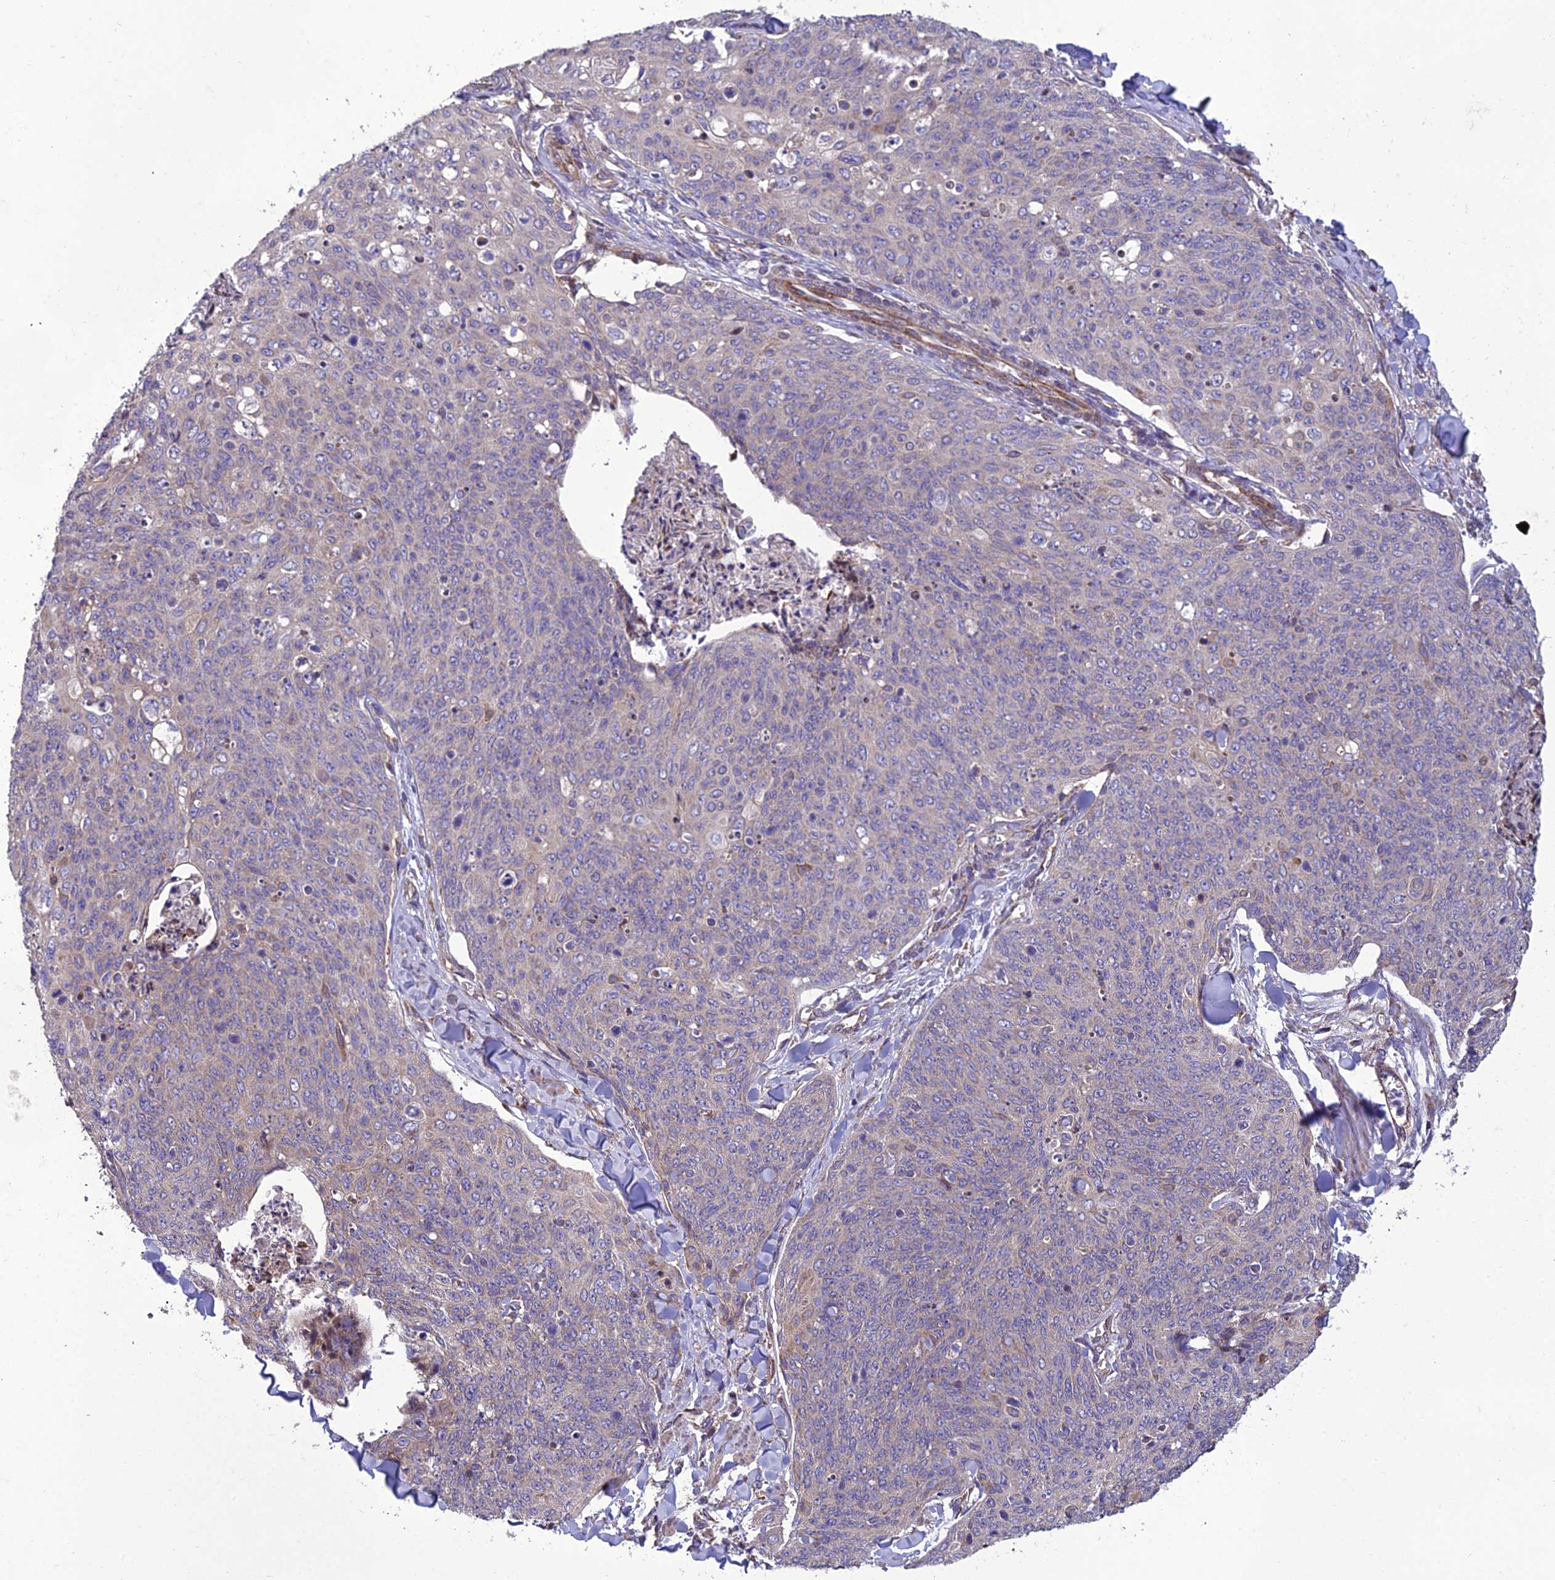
{"staining": {"intensity": "weak", "quantity": "25%-75%", "location": "cytoplasmic/membranous"}, "tissue": "skin cancer", "cell_type": "Tumor cells", "image_type": "cancer", "snomed": [{"axis": "morphology", "description": "Squamous cell carcinoma, NOS"}, {"axis": "topography", "description": "Skin"}, {"axis": "topography", "description": "Vulva"}], "caption": "An immunohistochemistry (IHC) histopathology image of tumor tissue is shown. Protein staining in brown shows weak cytoplasmic/membranous positivity in skin cancer within tumor cells.", "gene": "GIMAP1", "patient": {"sex": "female", "age": 85}}